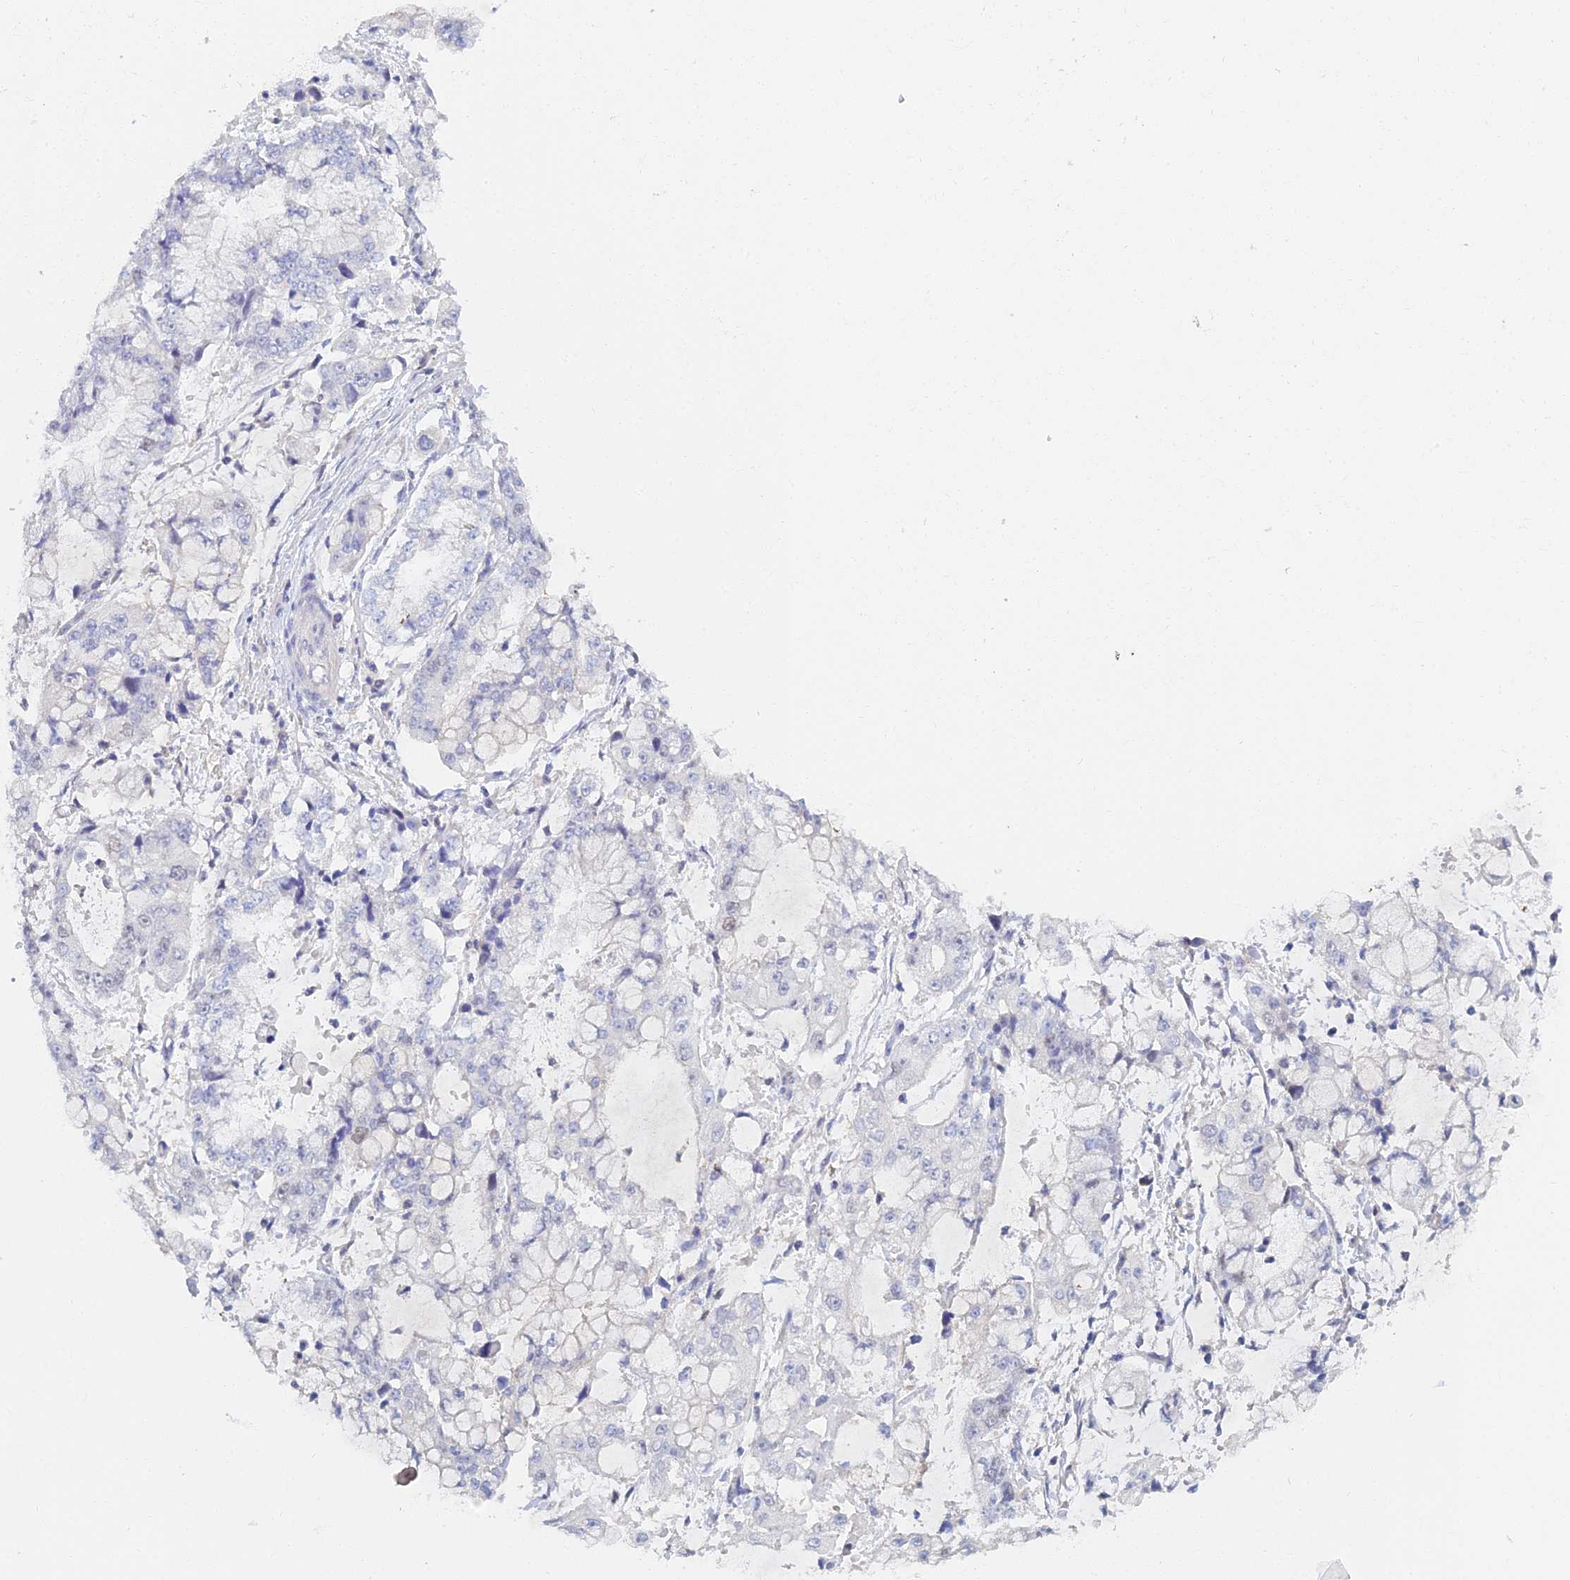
{"staining": {"intensity": "negative", "quantity": "none", "location": "none"}, "tissue": "stomach cancer", "cell_type": "Tumor cells", "image_type": "cancer", "snomed": [{"axis": "morphology", "description": "Adenocarcinoma, NOS"}, {"axis": "topography", "description": "Stomach"}], "caption": "Protein analysis of stomach cancer (adenocarcinoma) exhibits no significant expression in tumor cells.", "gene": "MCM2", "patient": {"sex": "male", "age": 76}}